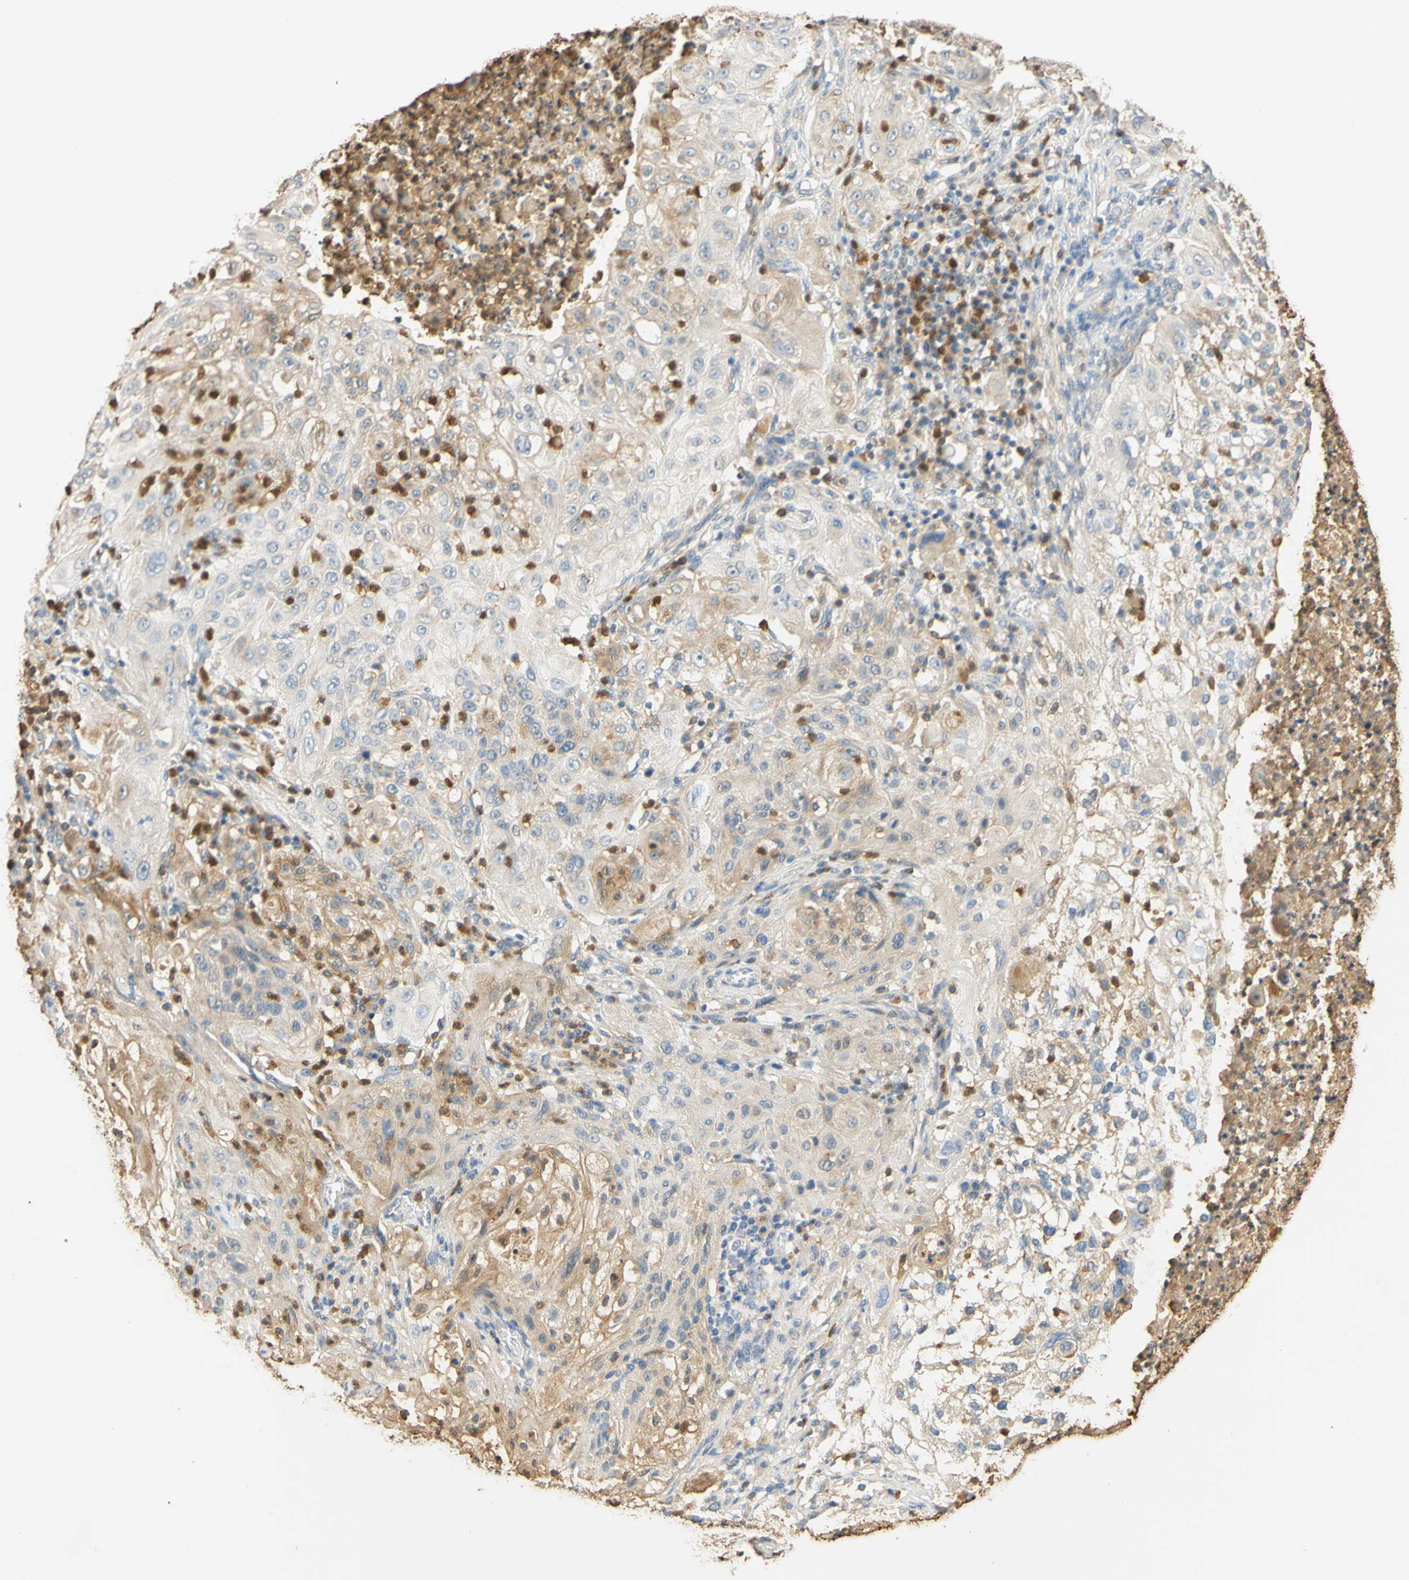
{"staining": {"intensity": "weak", "quantity": "<25%", "location": "cytoplasmic/membranous"}, "tissue": "lung cancer", "cell_type": "Tumor cells", "image_type": "cancer", "snomed": [{"axis": "morphology", "description": "Inflammation, NOS"}, {"axis": "morphology", "description": "Squamous cell carcinoma, NOS"}, {"axis": "topography", "description": "Lymph node"}, {"axis": "topography", "description": "Soft tissue"}, {"axis": "topography", "description": "Lung"}], "caption": "Immunohistochemistry (IHC) of squamous cell carcinoma (lung) demonstrates no staining in tumor cells. Brightfield microscopy of immunohistochemistry stained with DAB (brown) and hematoxylin (blue), captured at high magnification.", "gene": "ENTREP2", "patient": {"sex": "male", "age": 66}}